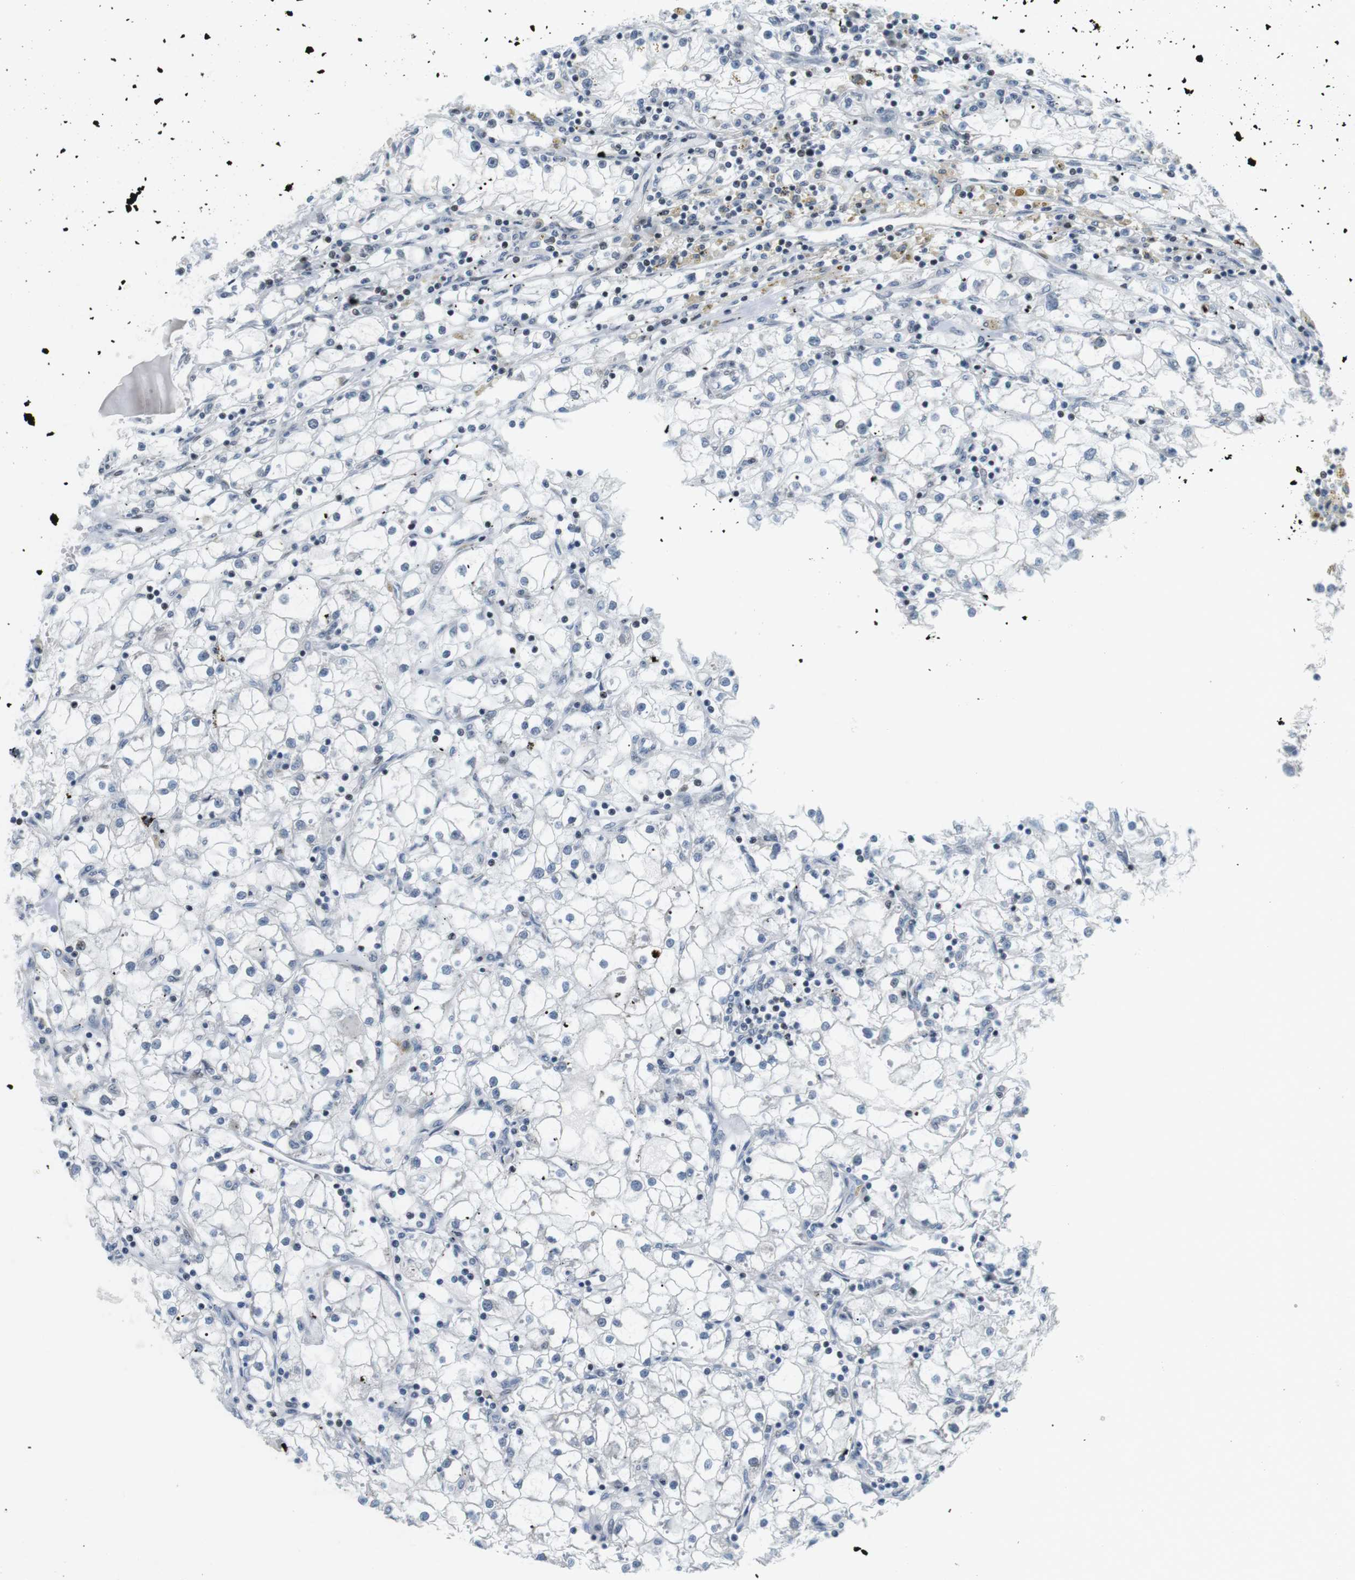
{"staining": {"intensity": "negative", "quantity": "none", "location": "none"}, "tissue": "renal cancer", "cell_type": "Tumor cells", "image_type": "cancer", "snomed": [{"axis": "morphology", "description": "Adenocarcinoma, NOS"}, {"axis": "topography", "description": "Kidney"}], "caption": "High magnification brightfield microscopy of renal adenocarcinoma stained with DAB (3,3'-diaminobenzidine) (brown) and counterstained with hematoxylin (blue): tumor cells show no significant staining.", "gene": "CDC27", "patient": {"sex": "male", "age": 56}}